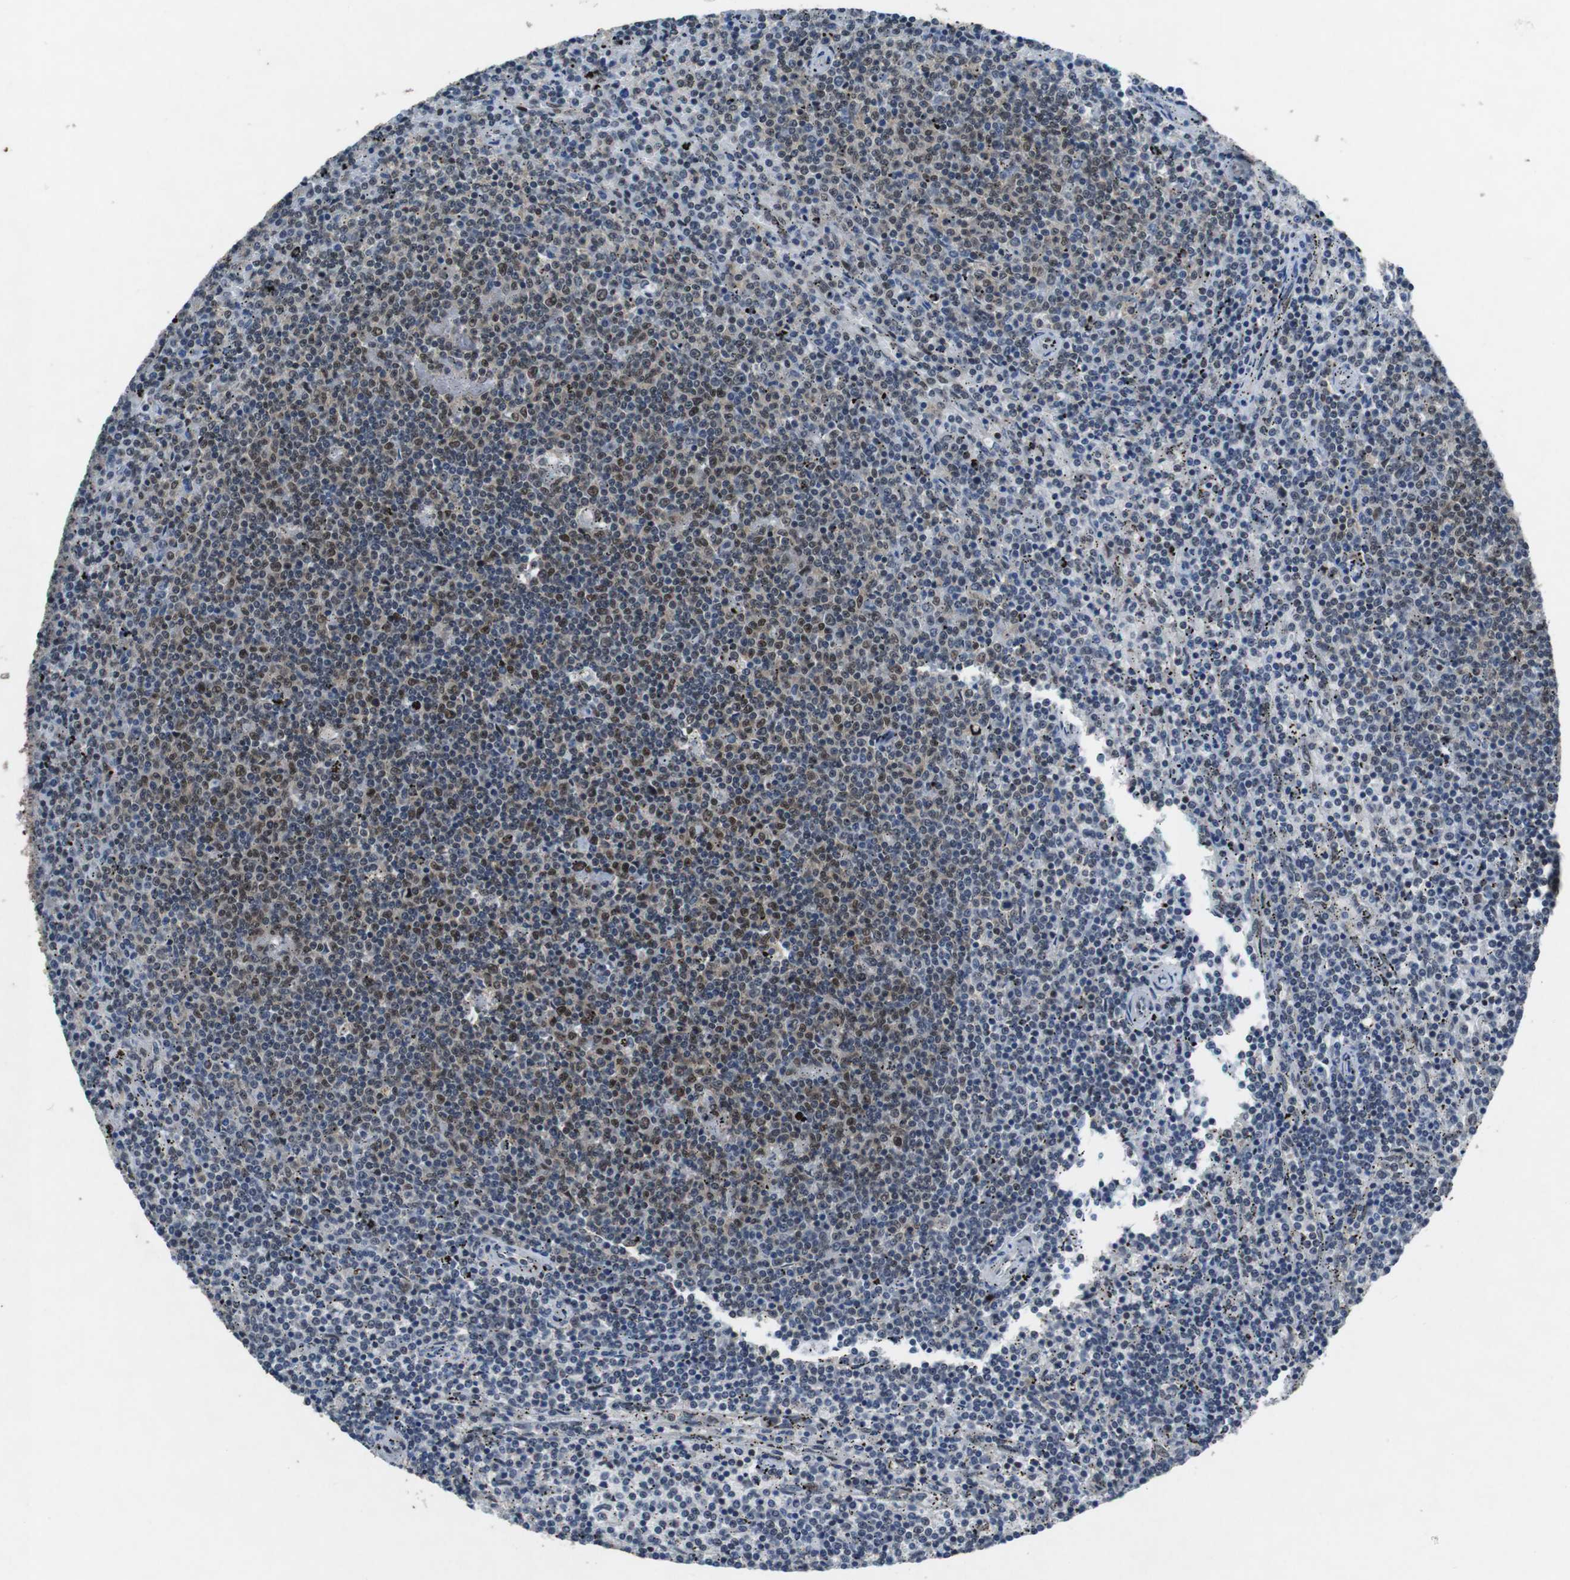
{"staining": {"intensity": "moderate", "quantity": "<25%", "location": "nuclear"}, "tissue": "lymphoma", "cell_type": "Tumor cells", "image_type": "cancer", "snomed": [{"axis": "morphology", "description": "Malignant lymphoma, non-Hodgkin's type, Low grade"}, {"axis": "topography", "description": "Spleen"}], "caption": "Immunohistochemistry (IHC) staining of low-grade malignant lymphoma, non-Hodgkin's type, which shows low levels of moderate nuclear staining in about <25% of tumor cells indicating moderate nuclear protein staining. The staining was performed using DAB (3,3'-diaminobenzidine) (brown) for protein detection and nuclei were counterstained in hematoxylin (blue).", "gene": "USP7", "patient": {"sex": "female", "age": 50}}